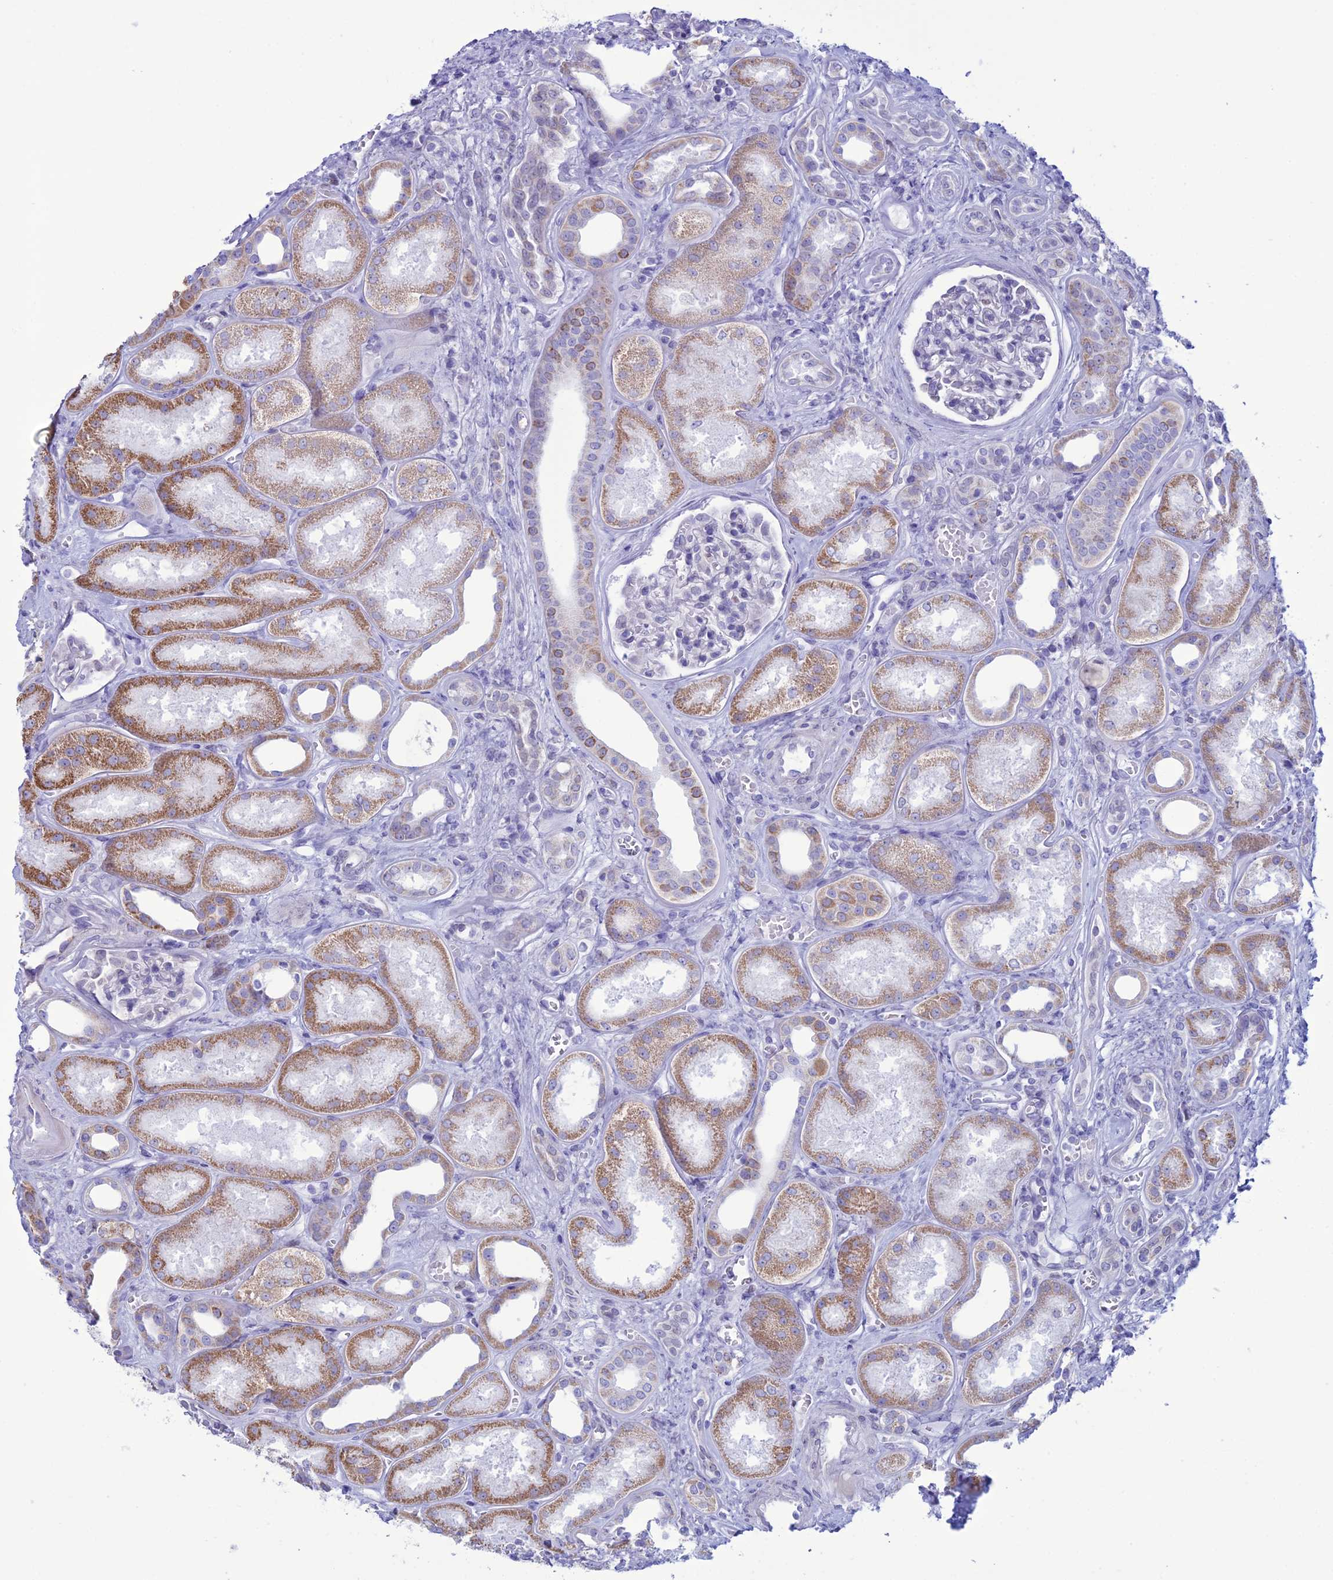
{"staining": {"intensity": "negative", "quantity": "none", "location": "none"}, "tissue": "kidney", "cell_type": "Cells in glomeruli", "image_type": "normal", "snomed": [{"axis": "morphology", "description": "Normal tissue, NOS"}, {"axis": "morphology", "description": "Adenocarcinoma, NOS"}, {"axis": "topography", "description": "Kidney"}], "caption": "Immunohistochemistry (IHC) of normal human kidney displays no staining in cells in glomeruli.", "gene": "CFAP210", "patient": {"sex": "female", "age": 68}}